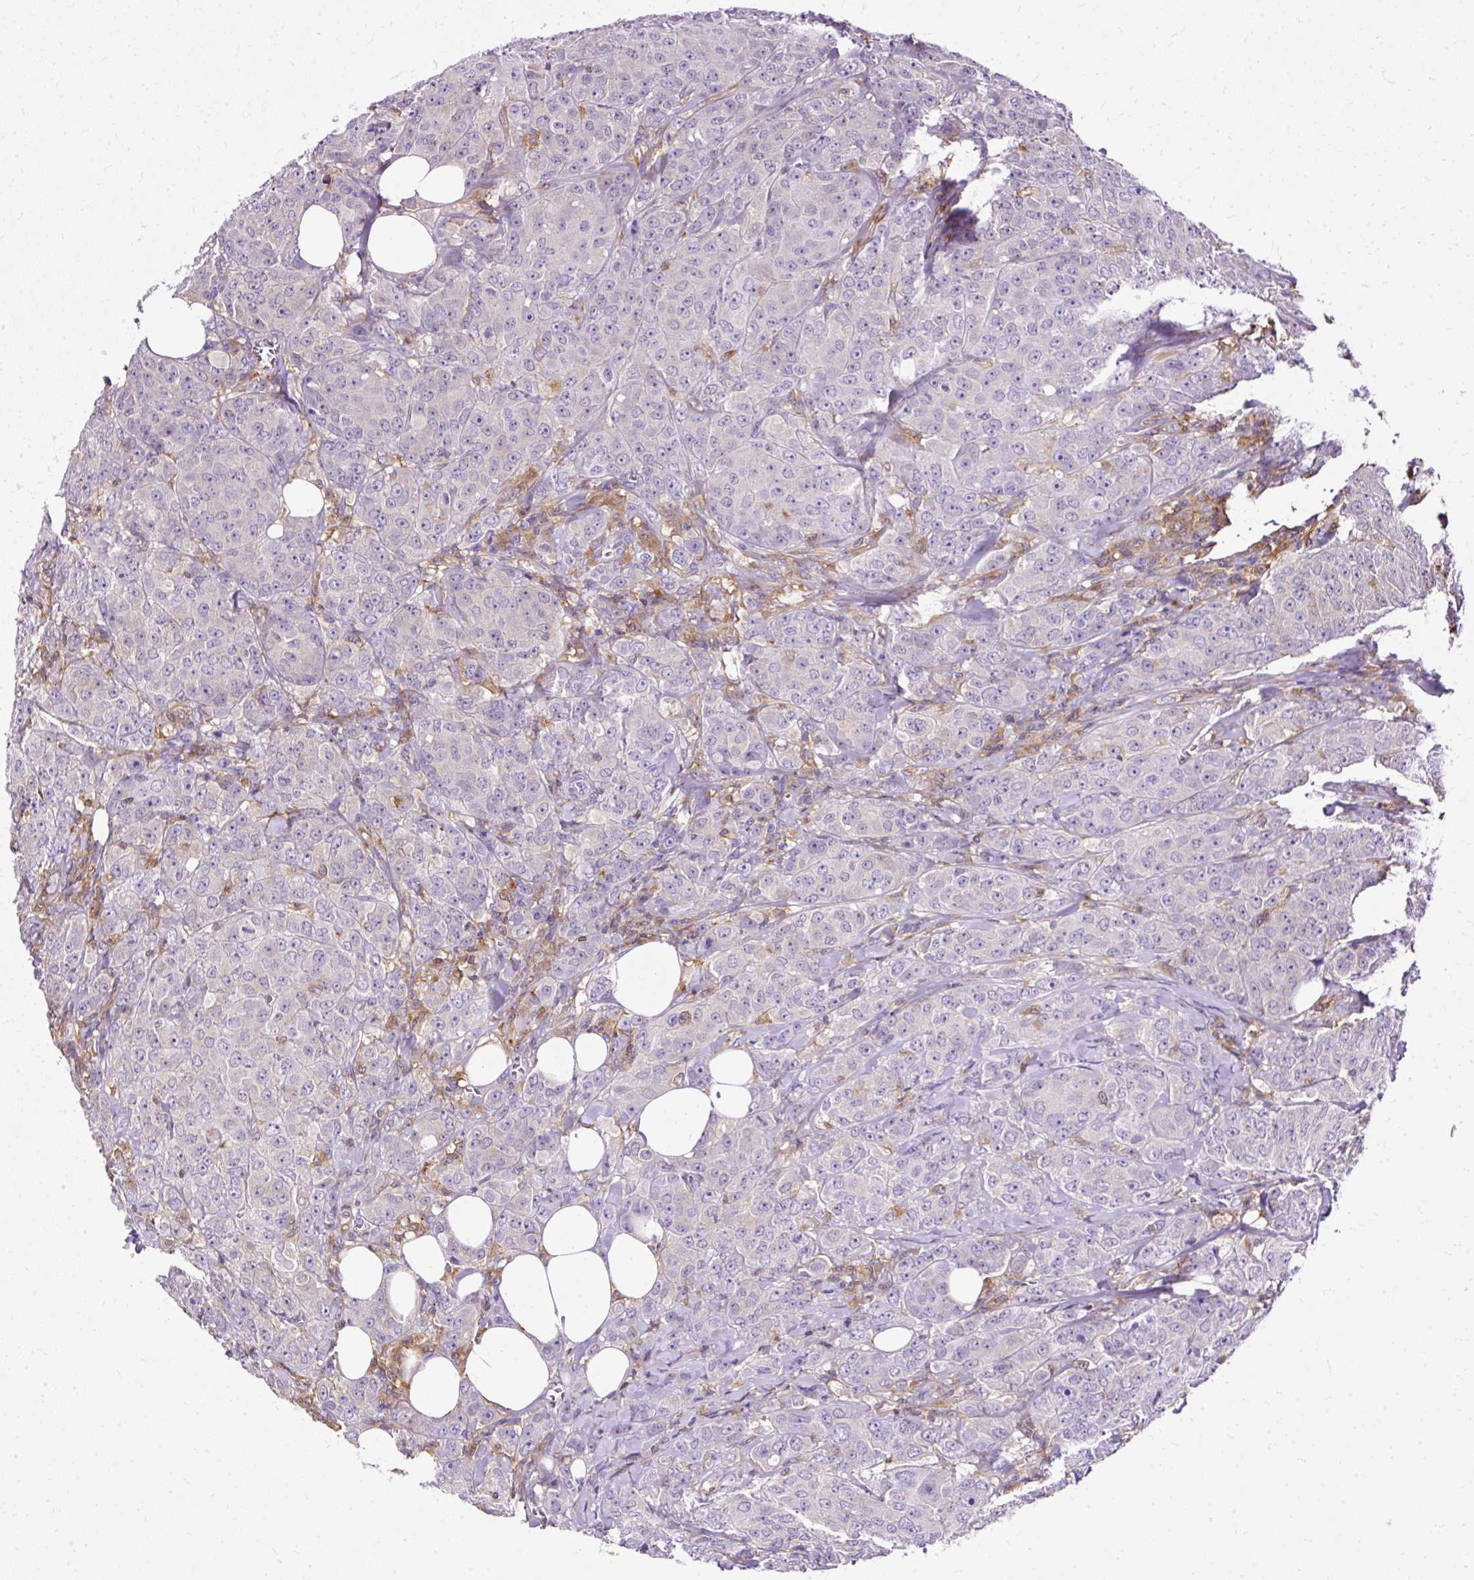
{"staining": {"intensity": "negative", "quantity": "none", "location": "none"}, "tissue": "breast cancer", "cell_type": "Tumor cells", "image_type": "cancer", "snomed": [{"axis": "morphology", "description": "Duct carcinoma"}, {"axis": "topography", "description": "Breast"}], "caption": "IHC micrograph of human intraductal carcinoma (breast) stained for a protein (brown), which exhibits no positivity in tumor cells.", "gene": "TWF2", "patient": {"sex": "female", "age": 43}}